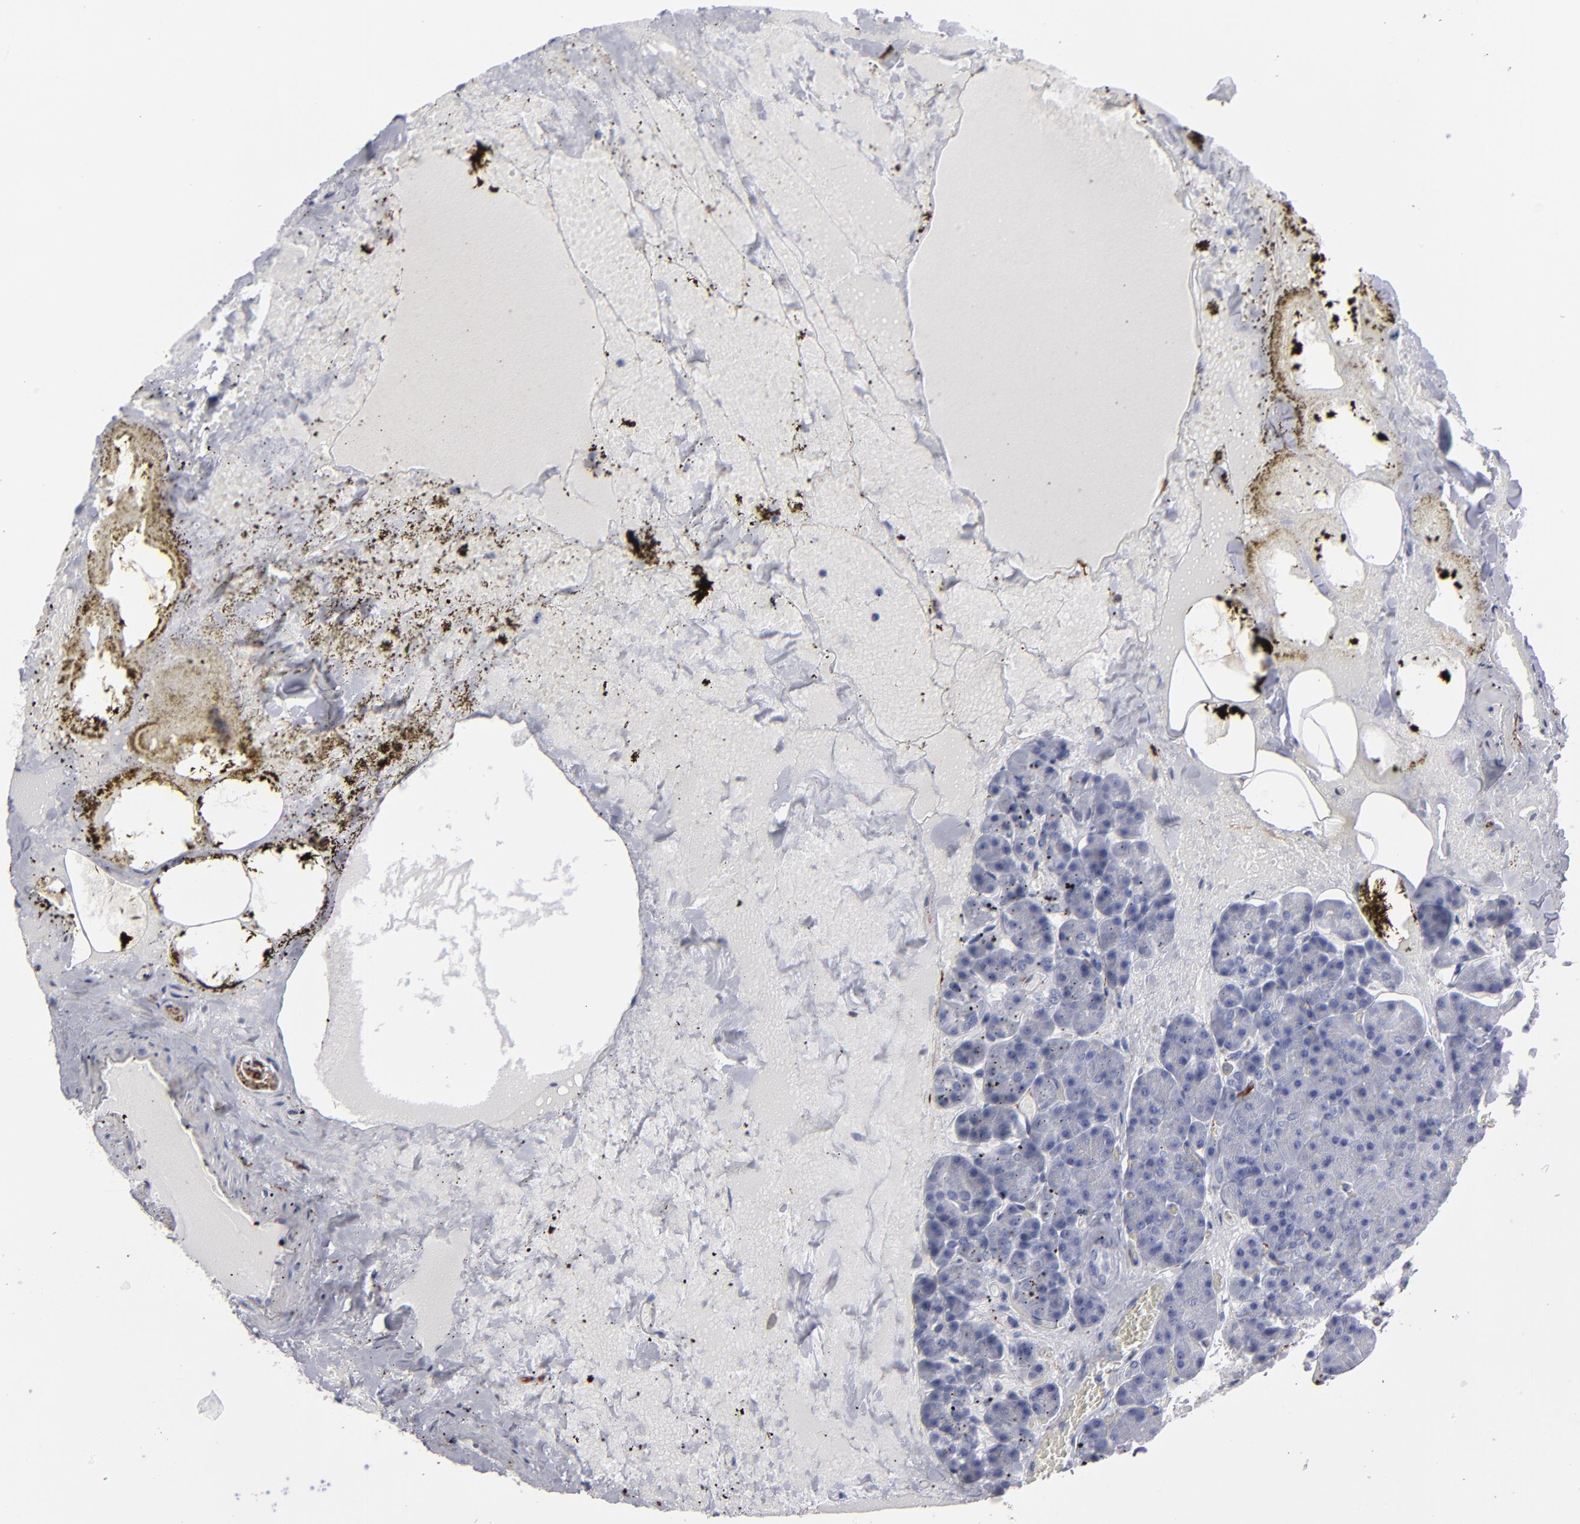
{"staining": {"intensity": "negative", "quantity": "none", "location": "none"}, "tissue": "pancreas", "cell_type": "Exocrine glandular cells", "image_type": "normal", "snomed": [{"axis": "morphology", "description": "Normal tissue, NOS"}, {"axis": "topography", "description": "Pancreas"}], "caption": "The IHC histopathology image has no significant positivity in exocrine glandular cells of pancreas. The staining is performed using DAB brown chromogen with nuclei counter-stained in using hematoxylin.", "gene": "CADM3", "patient": {"sex": "female", "age": 35}}